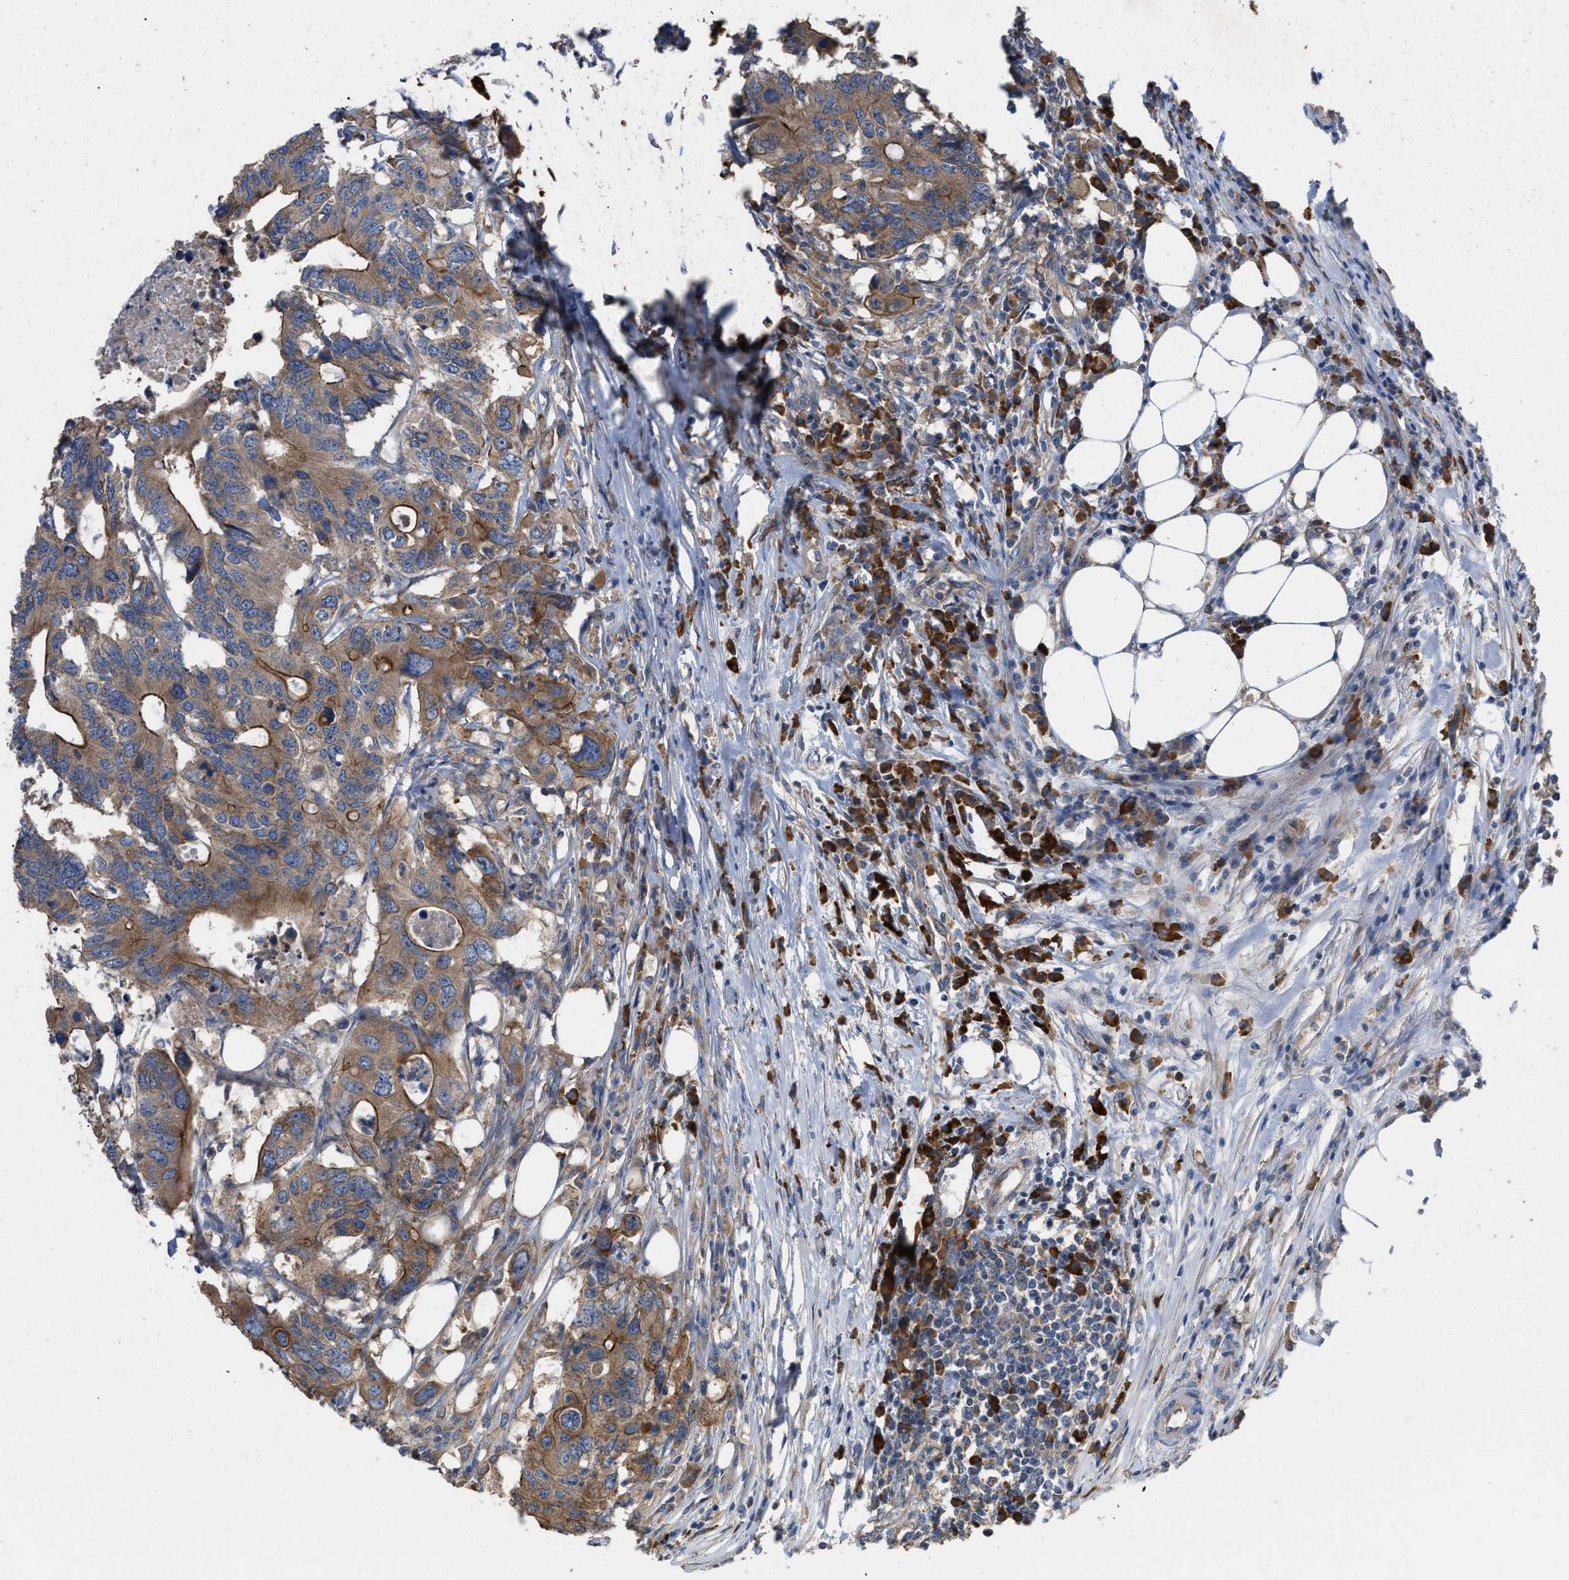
{"staining": {"intensity": "moderate", "quantity": ">75%", "location": "cytoplasmic/membranous"}, "tissue": "colorectal cancer", "cell_type": "Tumor cells", "image_type": "cancer", "snomed": [{"axis": "morphology", "description": "Adenocarcinoma, NOS"}, {"axis": "topography", "description": "Colon"}], "caption": "An immunohistochemistry image of tumor tissue is shown. Protein staining in brown highlights moderate cytoplasmic/membranous positivity in colorectal cancer (adenocarcinoma) within tumor cells.", "gene": "TMEM131", "patient": {"sex": "male", "age": 71}}